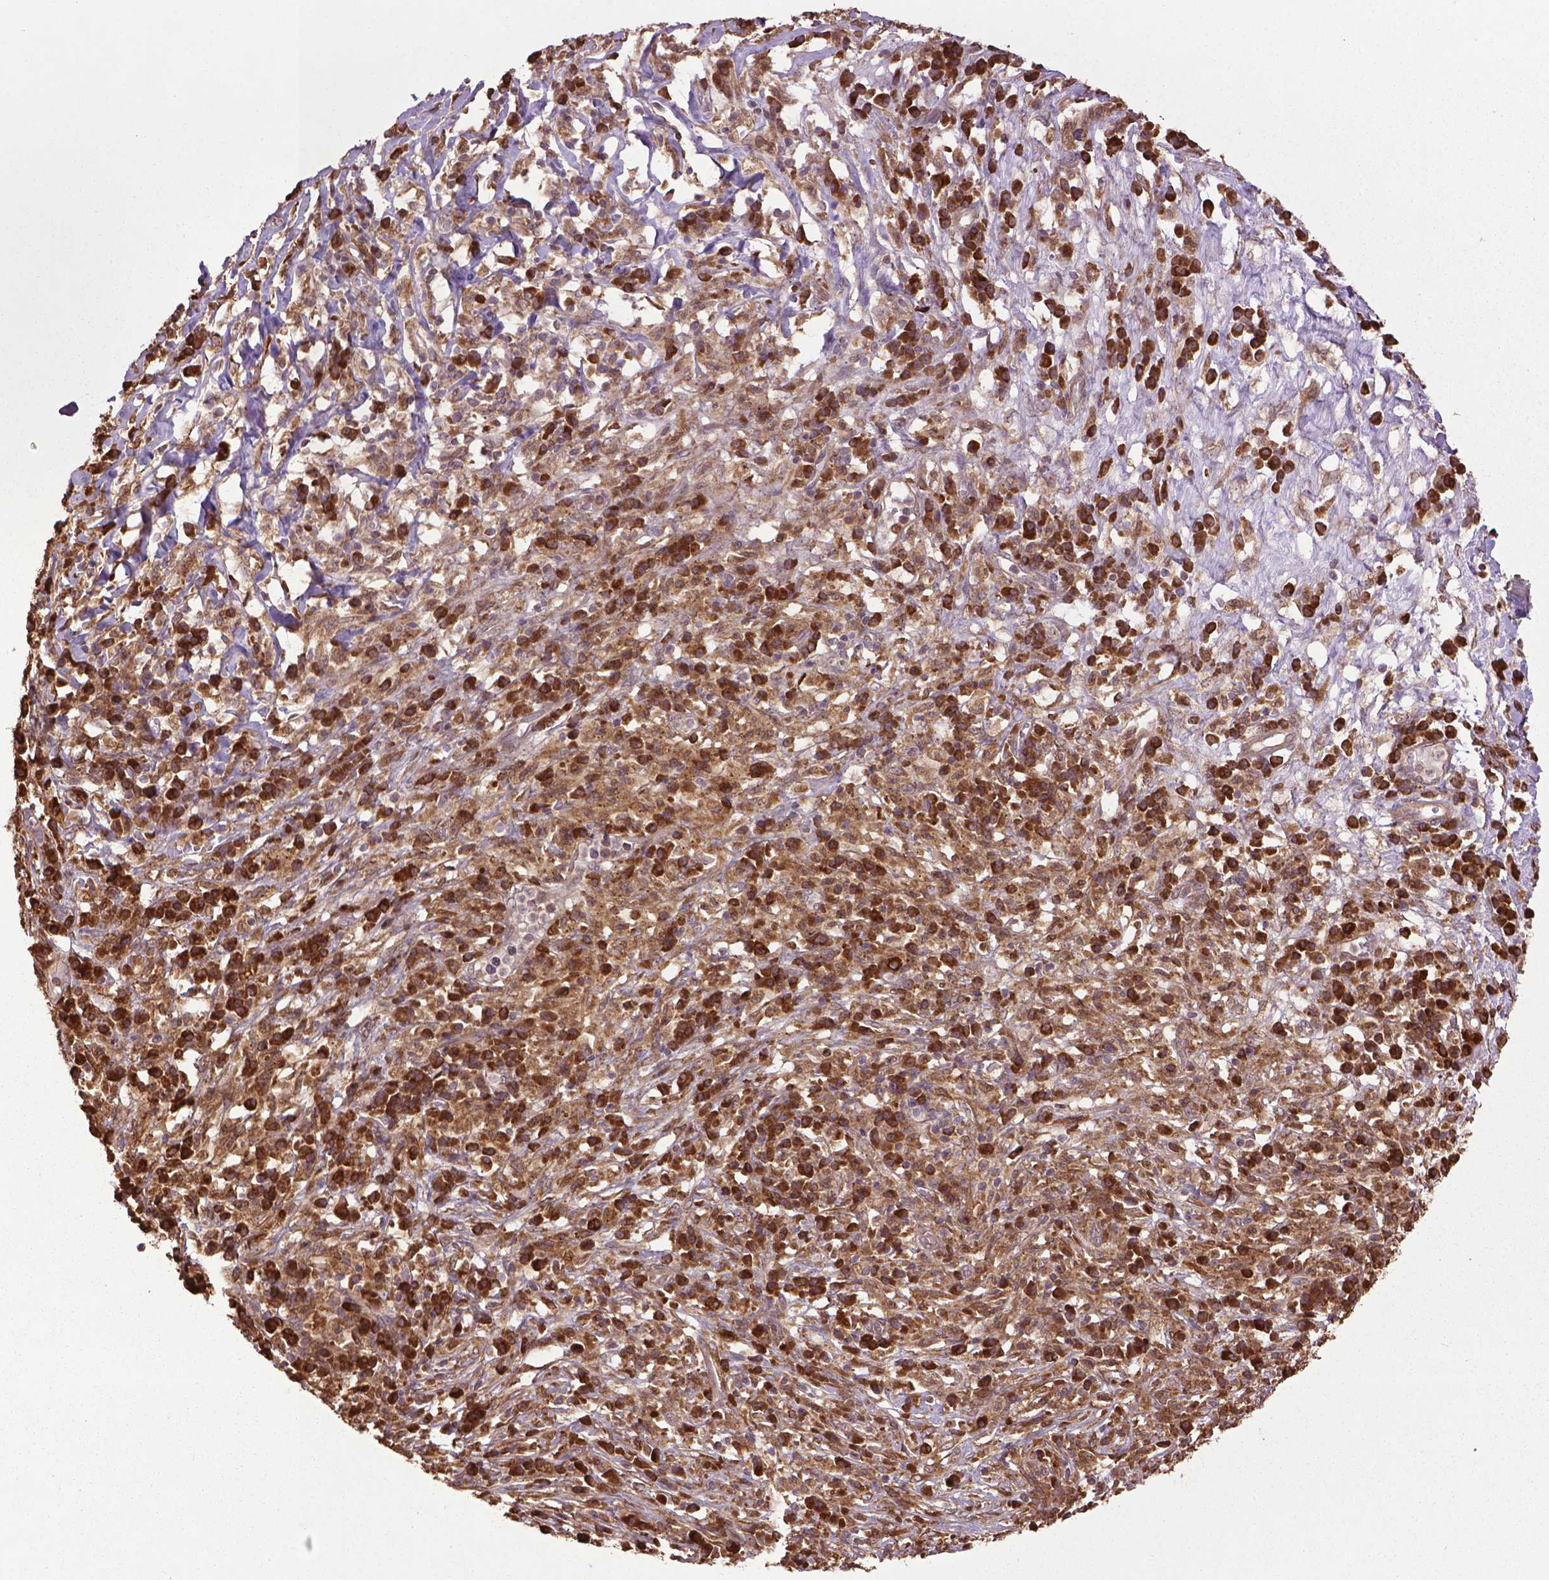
{"staining": {"intensity": "strong", "quantity": ">75%", "location": "cytoplasmic/membranous"}, "tissue": "melanoma", "cell_type": "Tumor cells", "image_type": "cancer", "snomed": [{"axis": "morphology", "description": "Malignant melanoma, NOS"}, {"axis": "topography", "description": "Skin"}], "caption": "IHC image of human melanoma stained for a protein (brown), which exhibits high levels of strong cytoplasmic/membranous expression in approximately >75% of tumor cells.", "gene": "GAS1", "patient": {"sex": "female", "age": 91}}